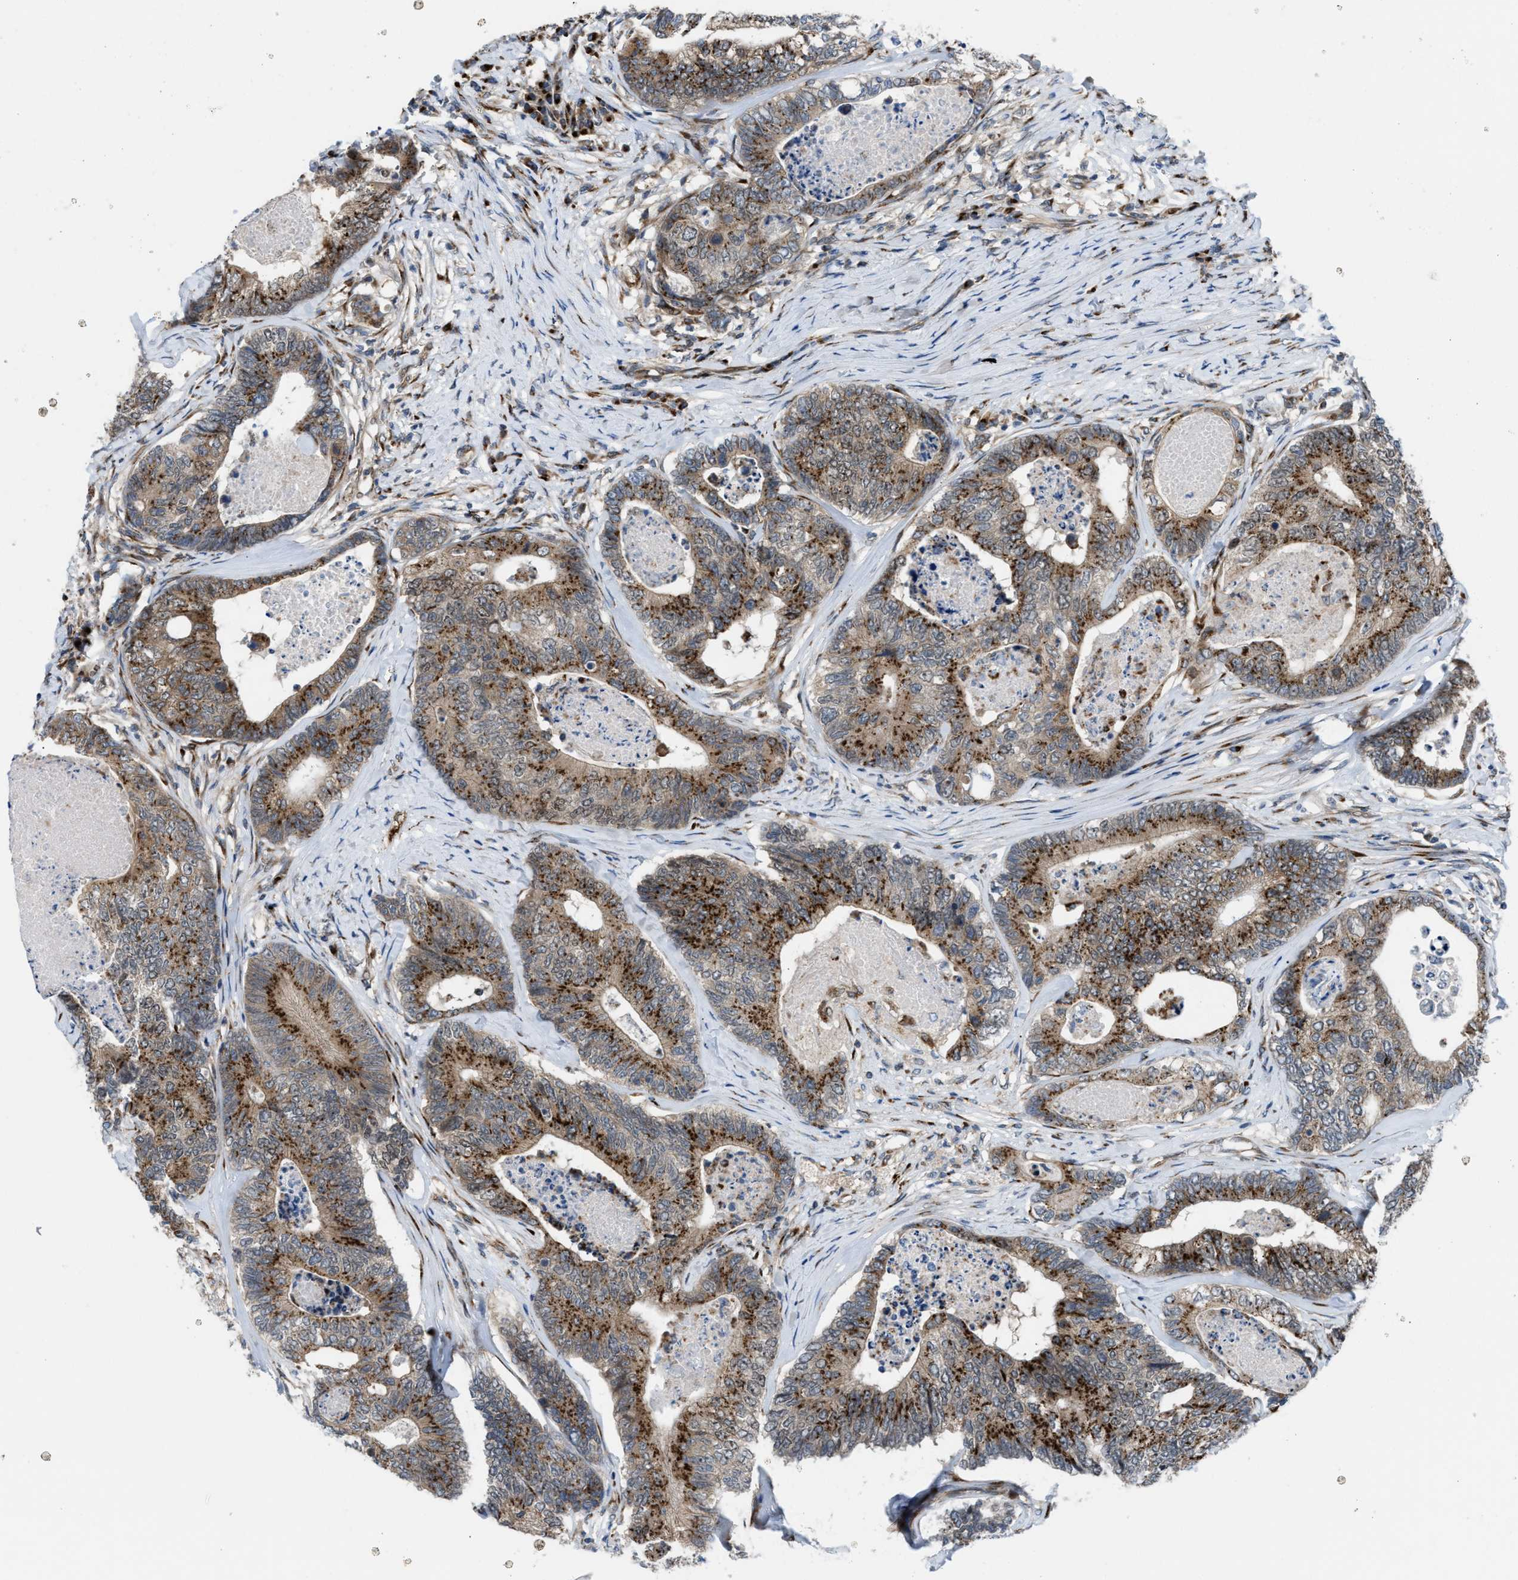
{"staining": {"intensity": "moderate", "quantity": ">75%", "location": "cytoplasmic/membranous"}, "tissue": "colorectal cancer", "cell_type": "Tumor cells", "image_type": "cancer", "snomed": [{"axis": "morphology", "description": "Adenocarcinoma, NOS"}, {"axis": "topography", "description": "Colon"}], "caption": "IHC micrograph of human colorectal adenocarcinoma stained for a protein (brown), which demonstrates medium levels of moderate cytoplasmic/membranous expression in approximately >75% of tumor cells.", "gene": "SLC38A10", "patient": {"sex": "female", "age": 67}}